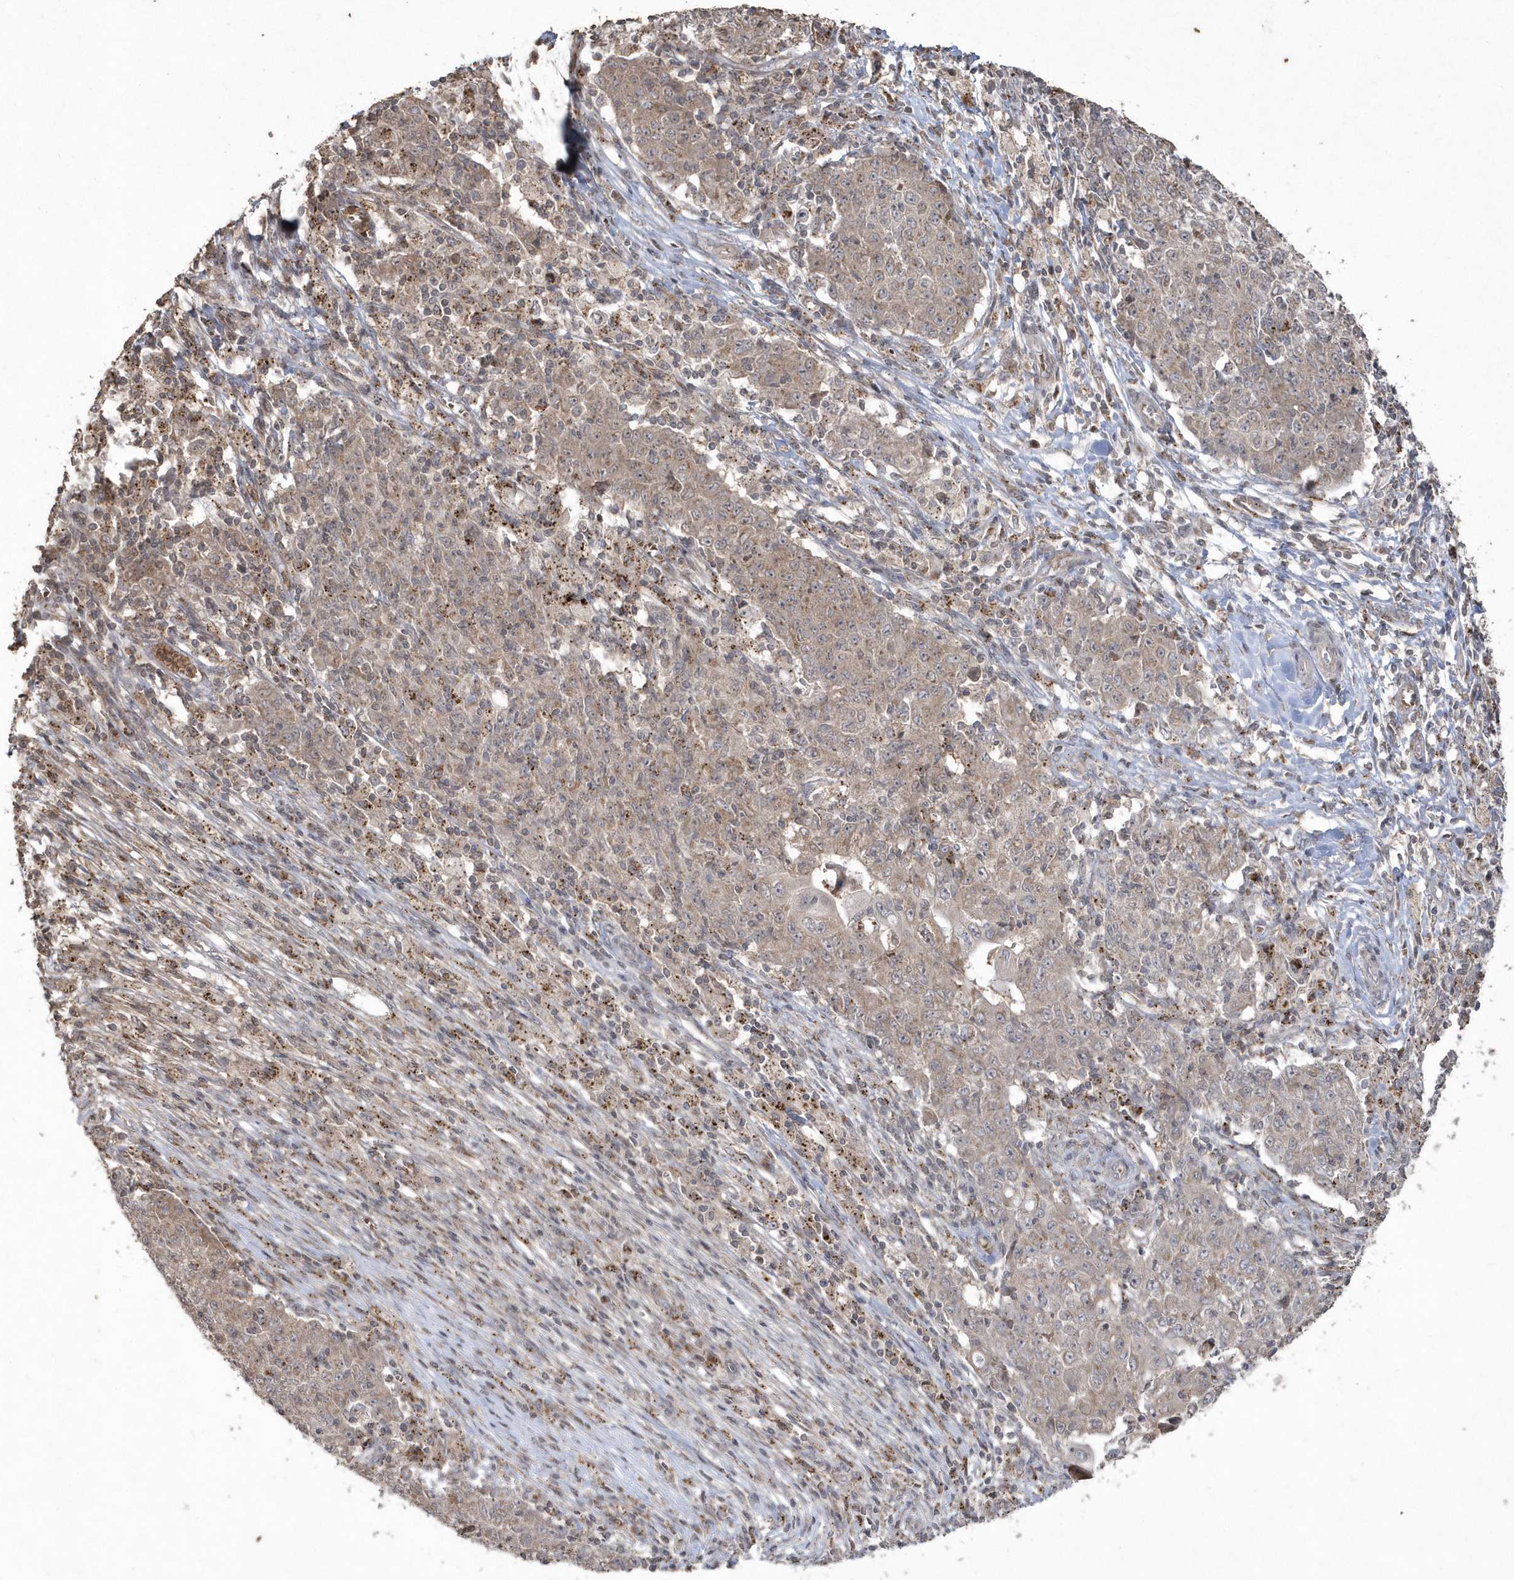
{"staining": {"intensity": "moderate", "quantity": ">75%", "location": "cytoplasmic/membranous"}, "tissue": "ovarian cancer", "cell_type": "Tumor cells", "image_type": "cancer", "snomed": [{"axis": "morphology", "description": "Carcinoma, endometroid"}, {"axis": "topography", "description": "Ovary"}], "caption": "A micrograph showing moderate cytoplasmic/membranous staining in about >75% of tumor cells in ovarian cancer (endometroid carcinoma), as visualized by brown immunohistochemical staining.", "gene": "GEMIN6", "patient": {"sex": "female", "age": 42}}